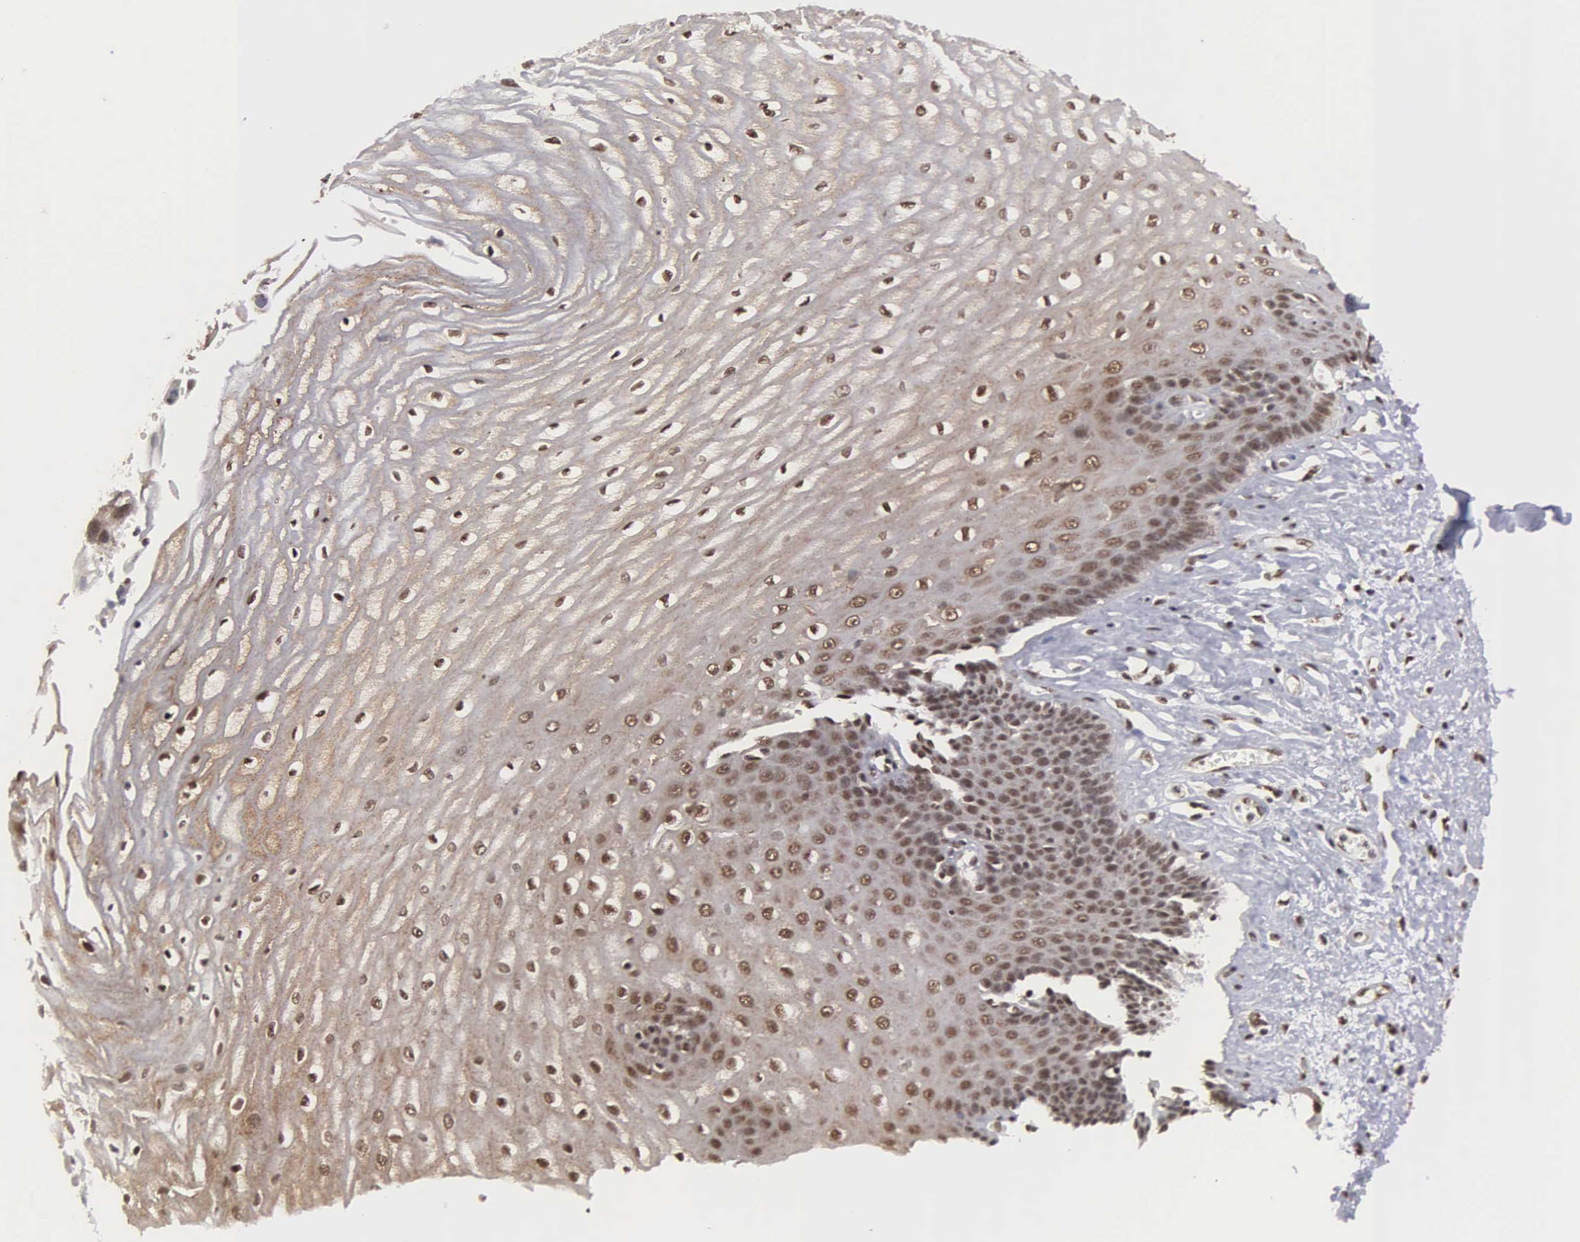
{"staining": {"intensity": "weak", "quantity": "25%-75%", "location": "cytoplasmic/membranous,nuclear"}, "tissue": "esophagus", "cell_type": "Squamous epithelial cells", "image_type": "normal", "snomed": [{"axis": "morphology", "description": "Normal tissue, NOS"}, {"axis": "topography", "description": "Esophagus"}], "caption": "Normal esophagus reveals weak cytoplasmic/membranous,nuclear staining in about 25%-75% of squamous epithelial cells.", "gene": "GTF2A1", "patient": {"sex": "male", "age": 65}}